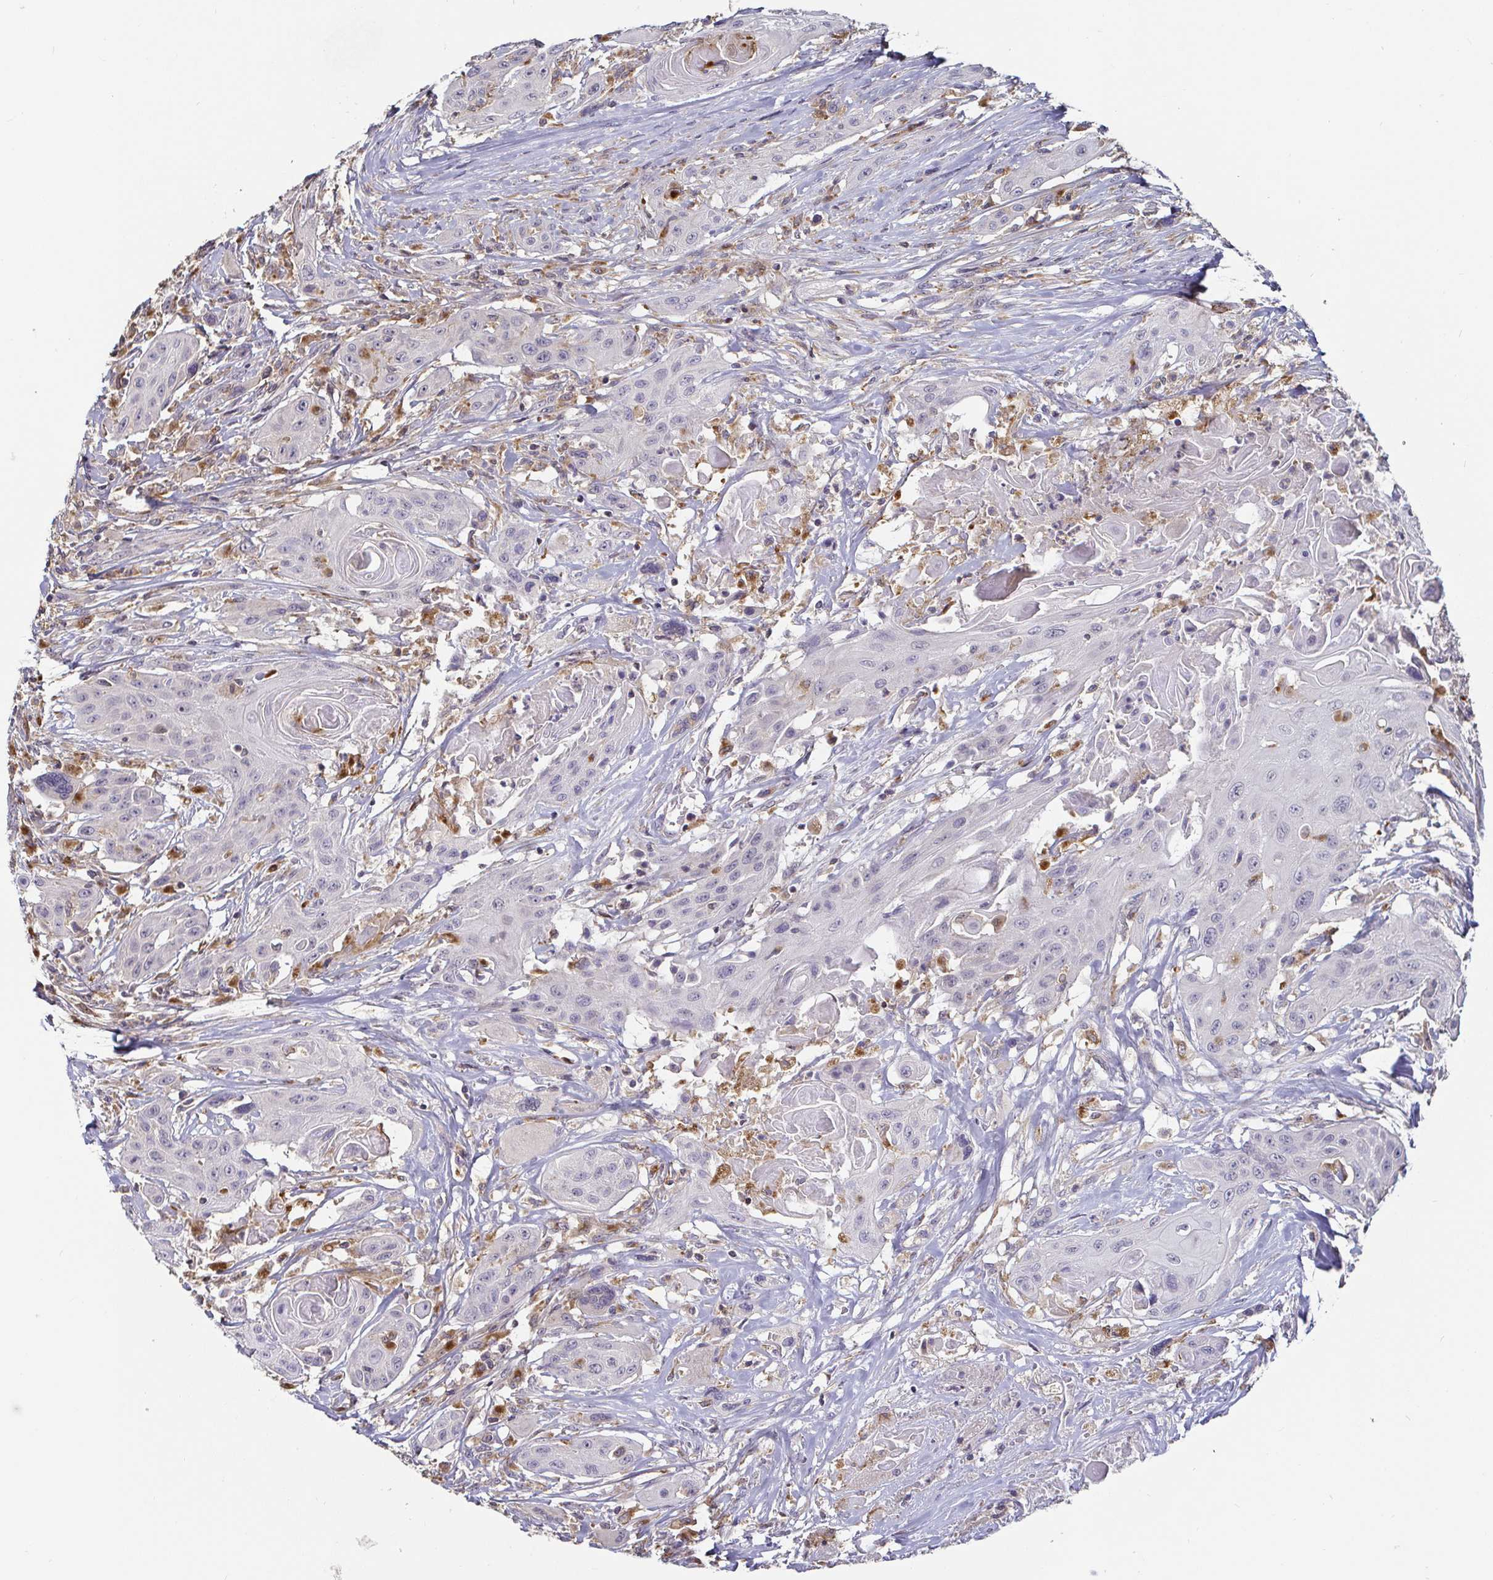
{"staining": {"intensity": "negative", "quantity": "none", "location": "none"}, "tissue": "head and neck cancer", "cell_type": "Tumor cells", "image_type": "cancer", "snomed": [{"axis": "morphology", "description": "Squamous cell carcinoma, NOS"}, {"axis": "topography", "description": "Oral tissue"}, {"axis": "topography", "description": "Head-Neck"}, {"axis": "topography", "description": "Neck, NOS"}], "caption": "DAB immunohistochemical staining of head and neck cancer reveals no significant expression in tumor cells.", "gene": "CDH18", "patient": {"sex": "female", "age": 55}}